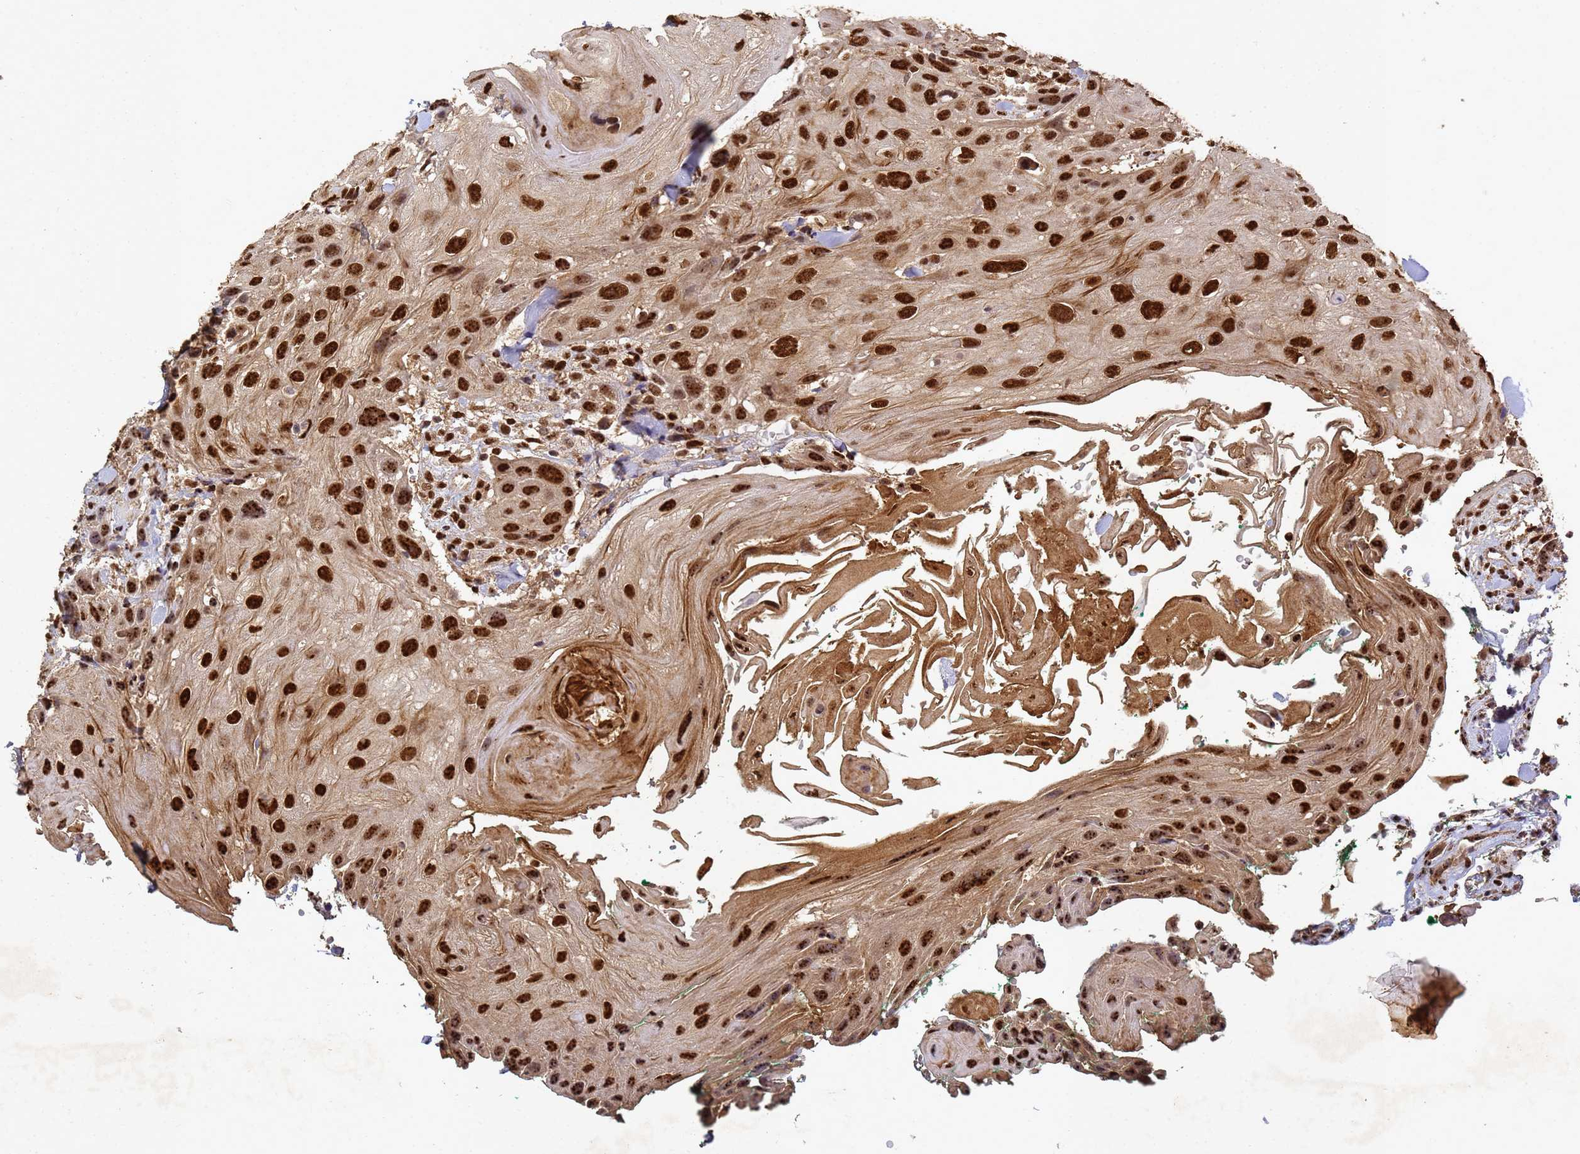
{"staining": {"intensity": "strong", "quantity": ">75%", "location": "cytoplasmic/membranous,nuclear"}, "tissue": "head and neck cancer", "cell_type": "Tumor cells", "image_type": "cancer", "snomed": [{"axis": "morphology", "description": "Squamous cell carcinoma, NOS"}, {"axis": "topography", "description": "Head-Neck"}], "caption": "Tumor cells display high levels of strong cytoplasmic/membranous and nuclear expression in about >75% of cells in head and neck squamous cell carcinoma.", "gene": "SECISBP2", "patient": {"sex": "male", "age": 81}}